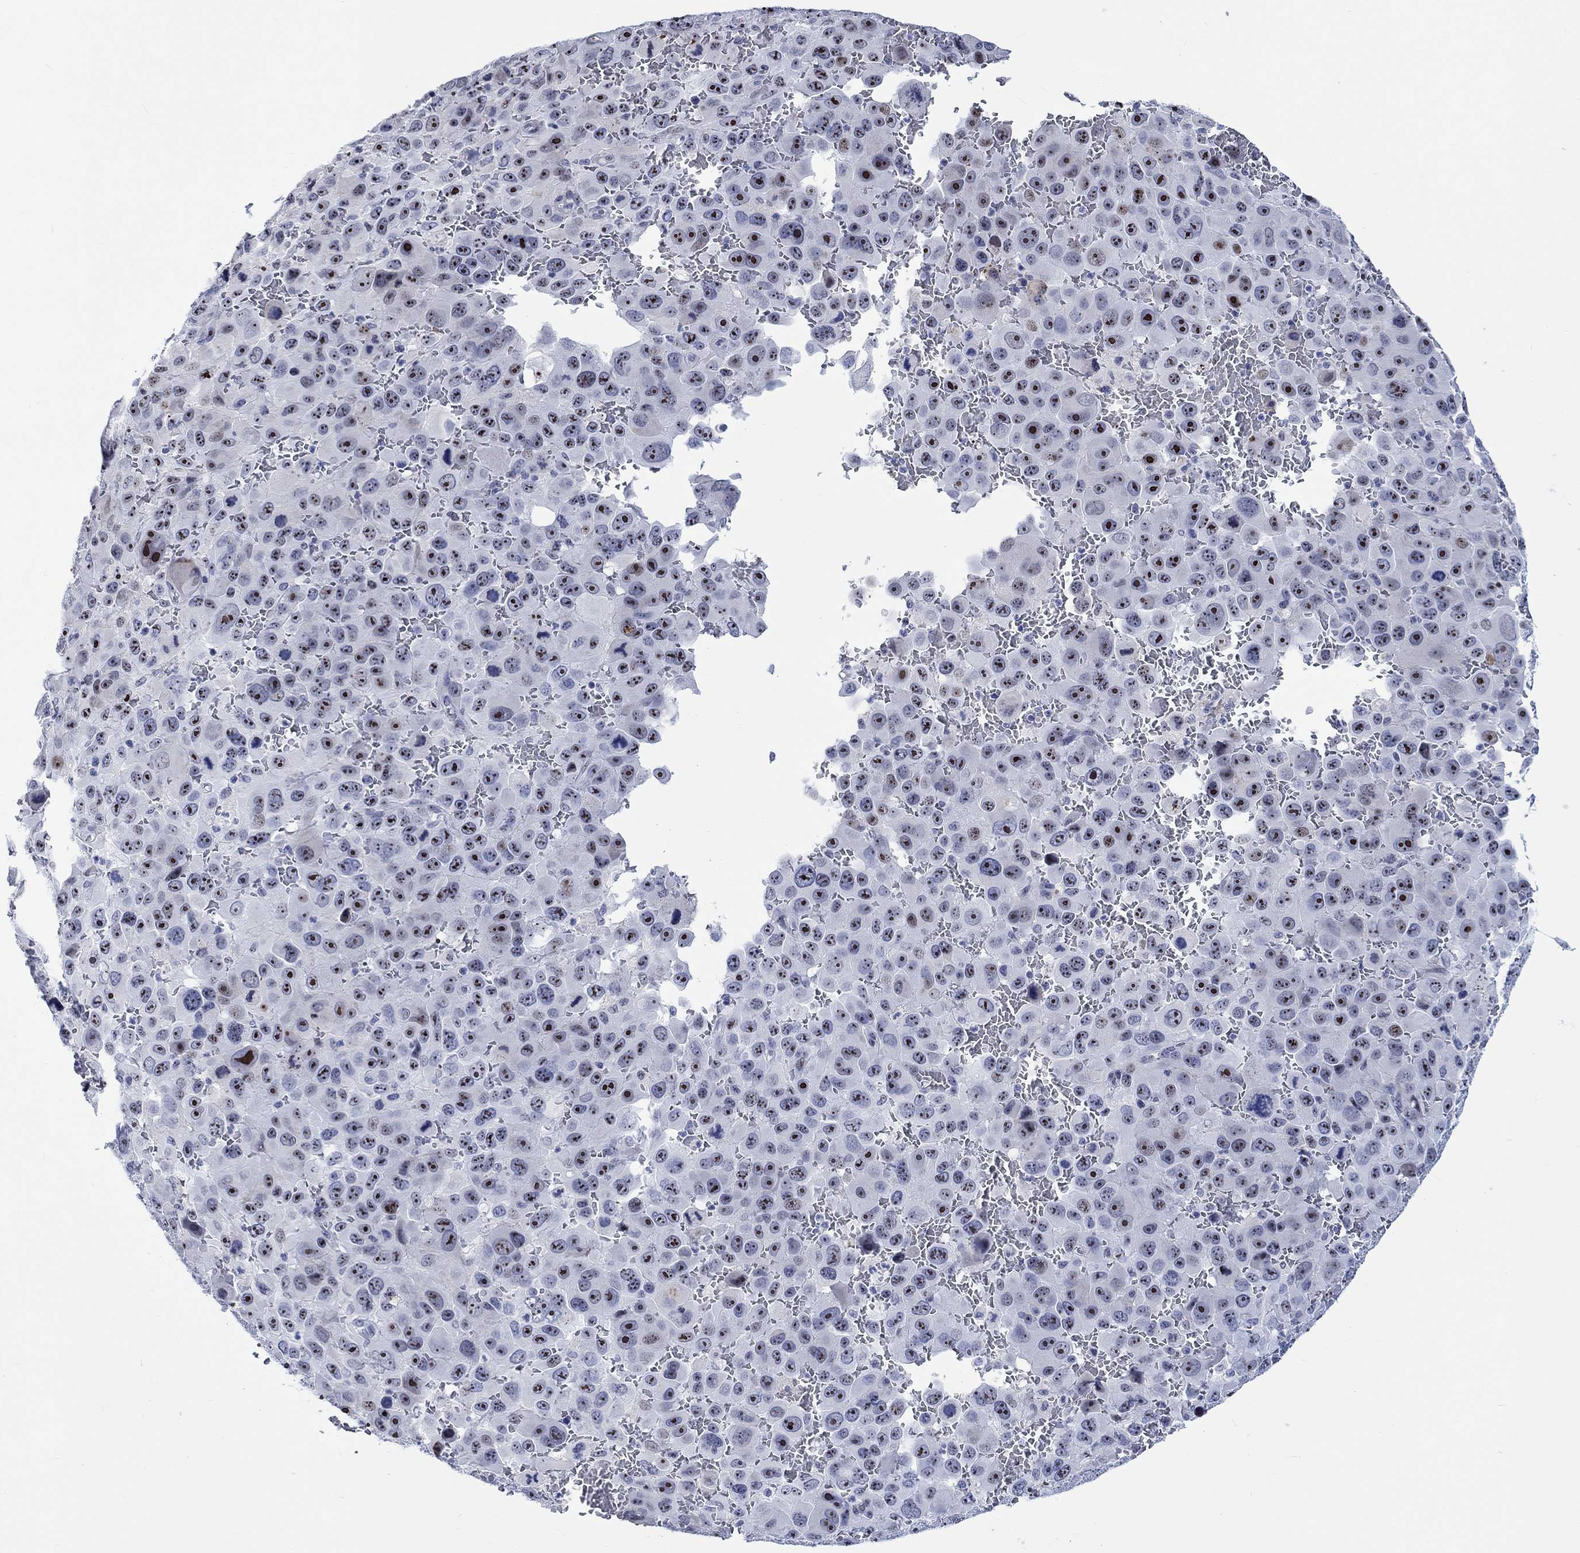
{"staining": {"intensity": "strong", "quantity": "25%-75%", "location": "nuclear"}, "tissue": "melanoma", "cell_type": "Tumor cells", "image_type": "cancer", "snomed": [{"axis": "morphology", "description": "Malignant melanoma, NOS"}, {"axis": "topography", "description": "Skin"}], "caption": "This image reveals immunohistochemistry (IHC) staining of malignant melanoma, with high strong nuclear staining in approximately 25%-75% of tumor cells.", "gene": "ZNF446", "patient": {"sex": "female", "age": 91}}